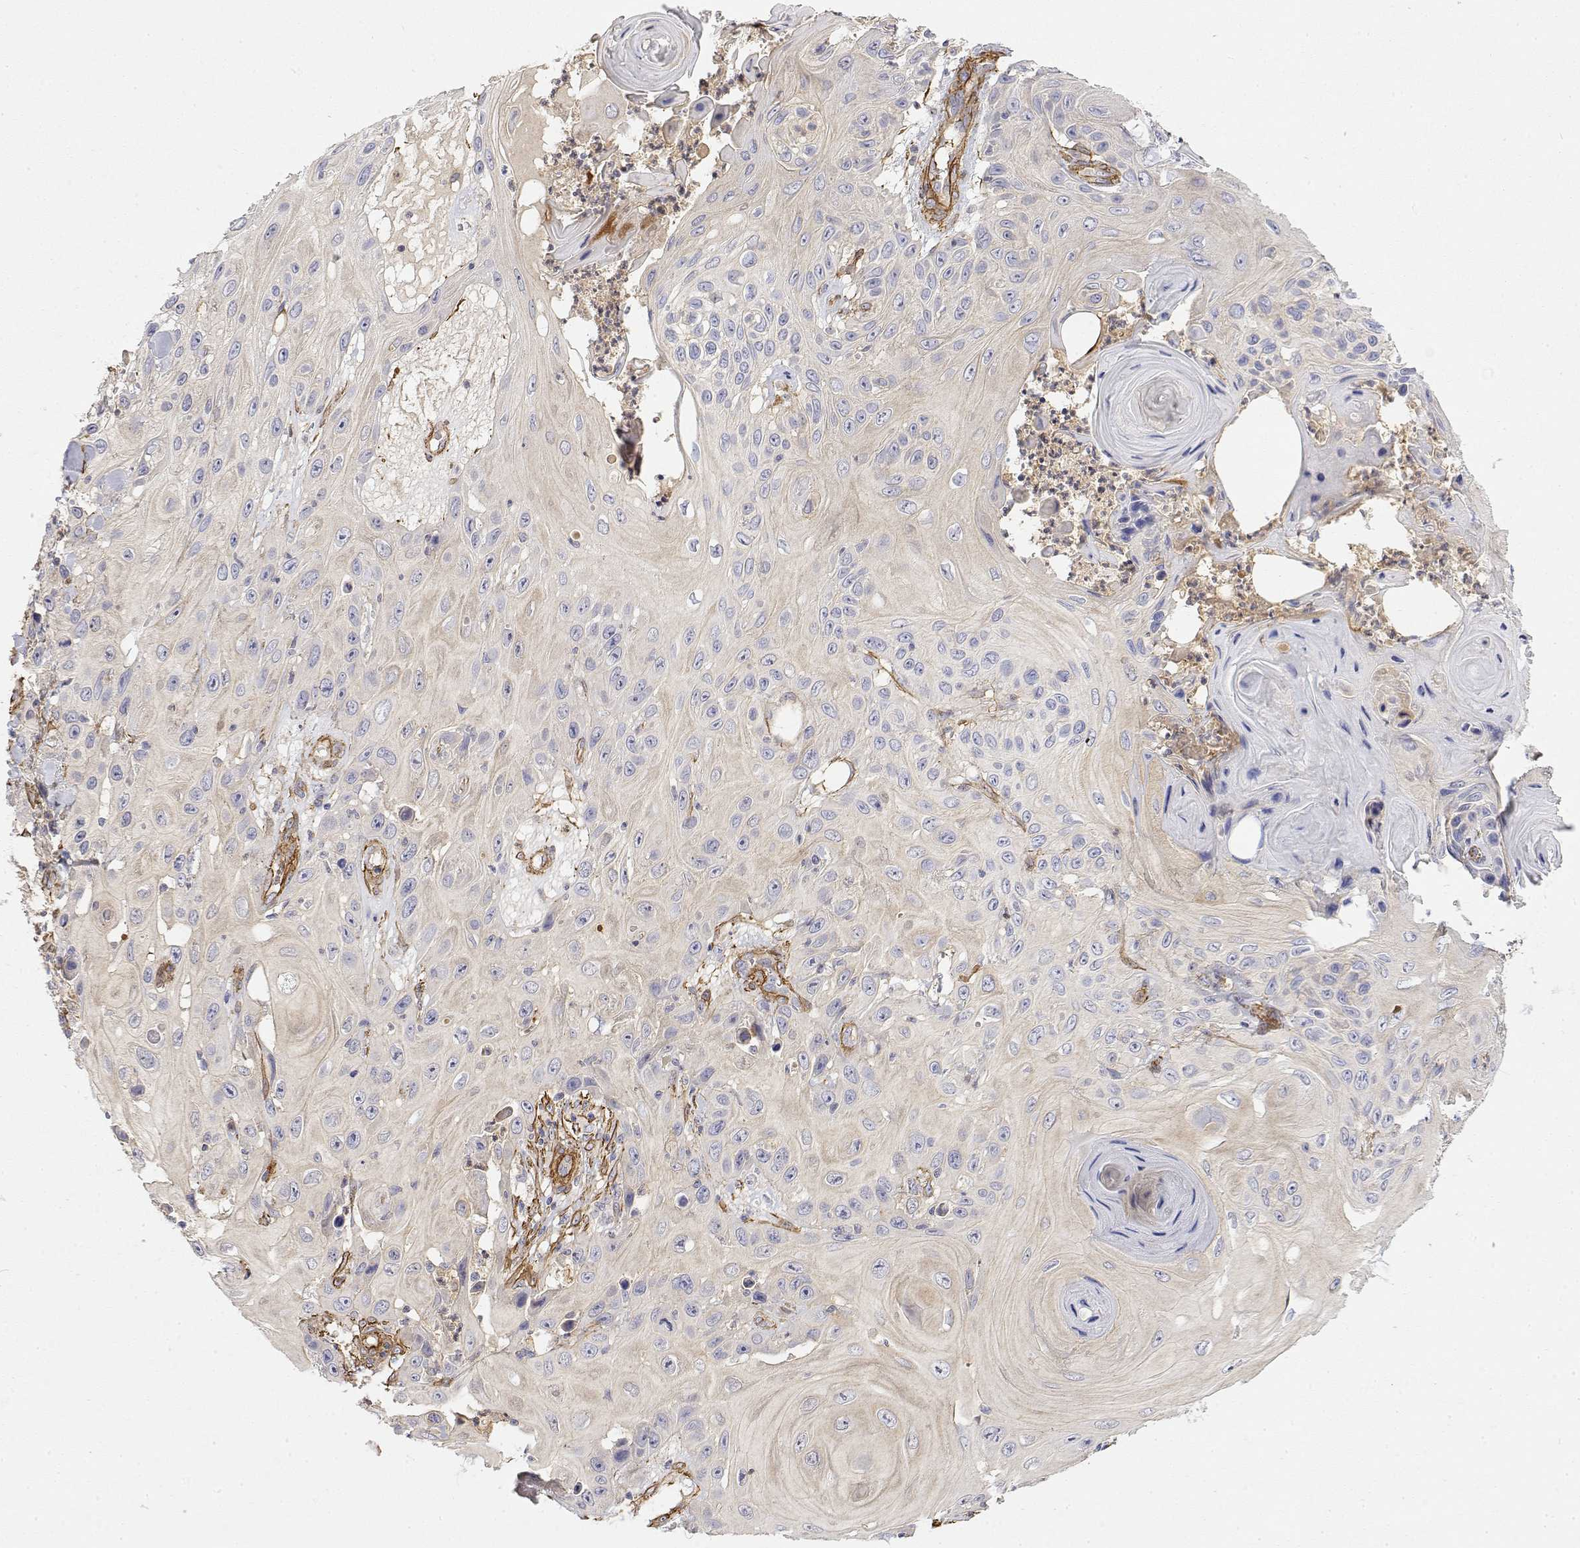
{"staining": {"intensity": "negative", "quantity": "none", "location": "none"}, "tissue": "skin cancer", "cell_type": "Tumor cells", "image_type": "cancer", "snomed": [{"axis": "morphology", "description": "Squamous cell carcinoma, NOS"}, {"axis": "topography", "description": "Skin"}], "caption": "This image is of skin cancer stained with IHC to label a protein in brown with the nuclei are counter-stained blue. There is no expression in tumor cells.", "gene": "SOWAHD", "patient": {"sex": "male", "age": 82}}